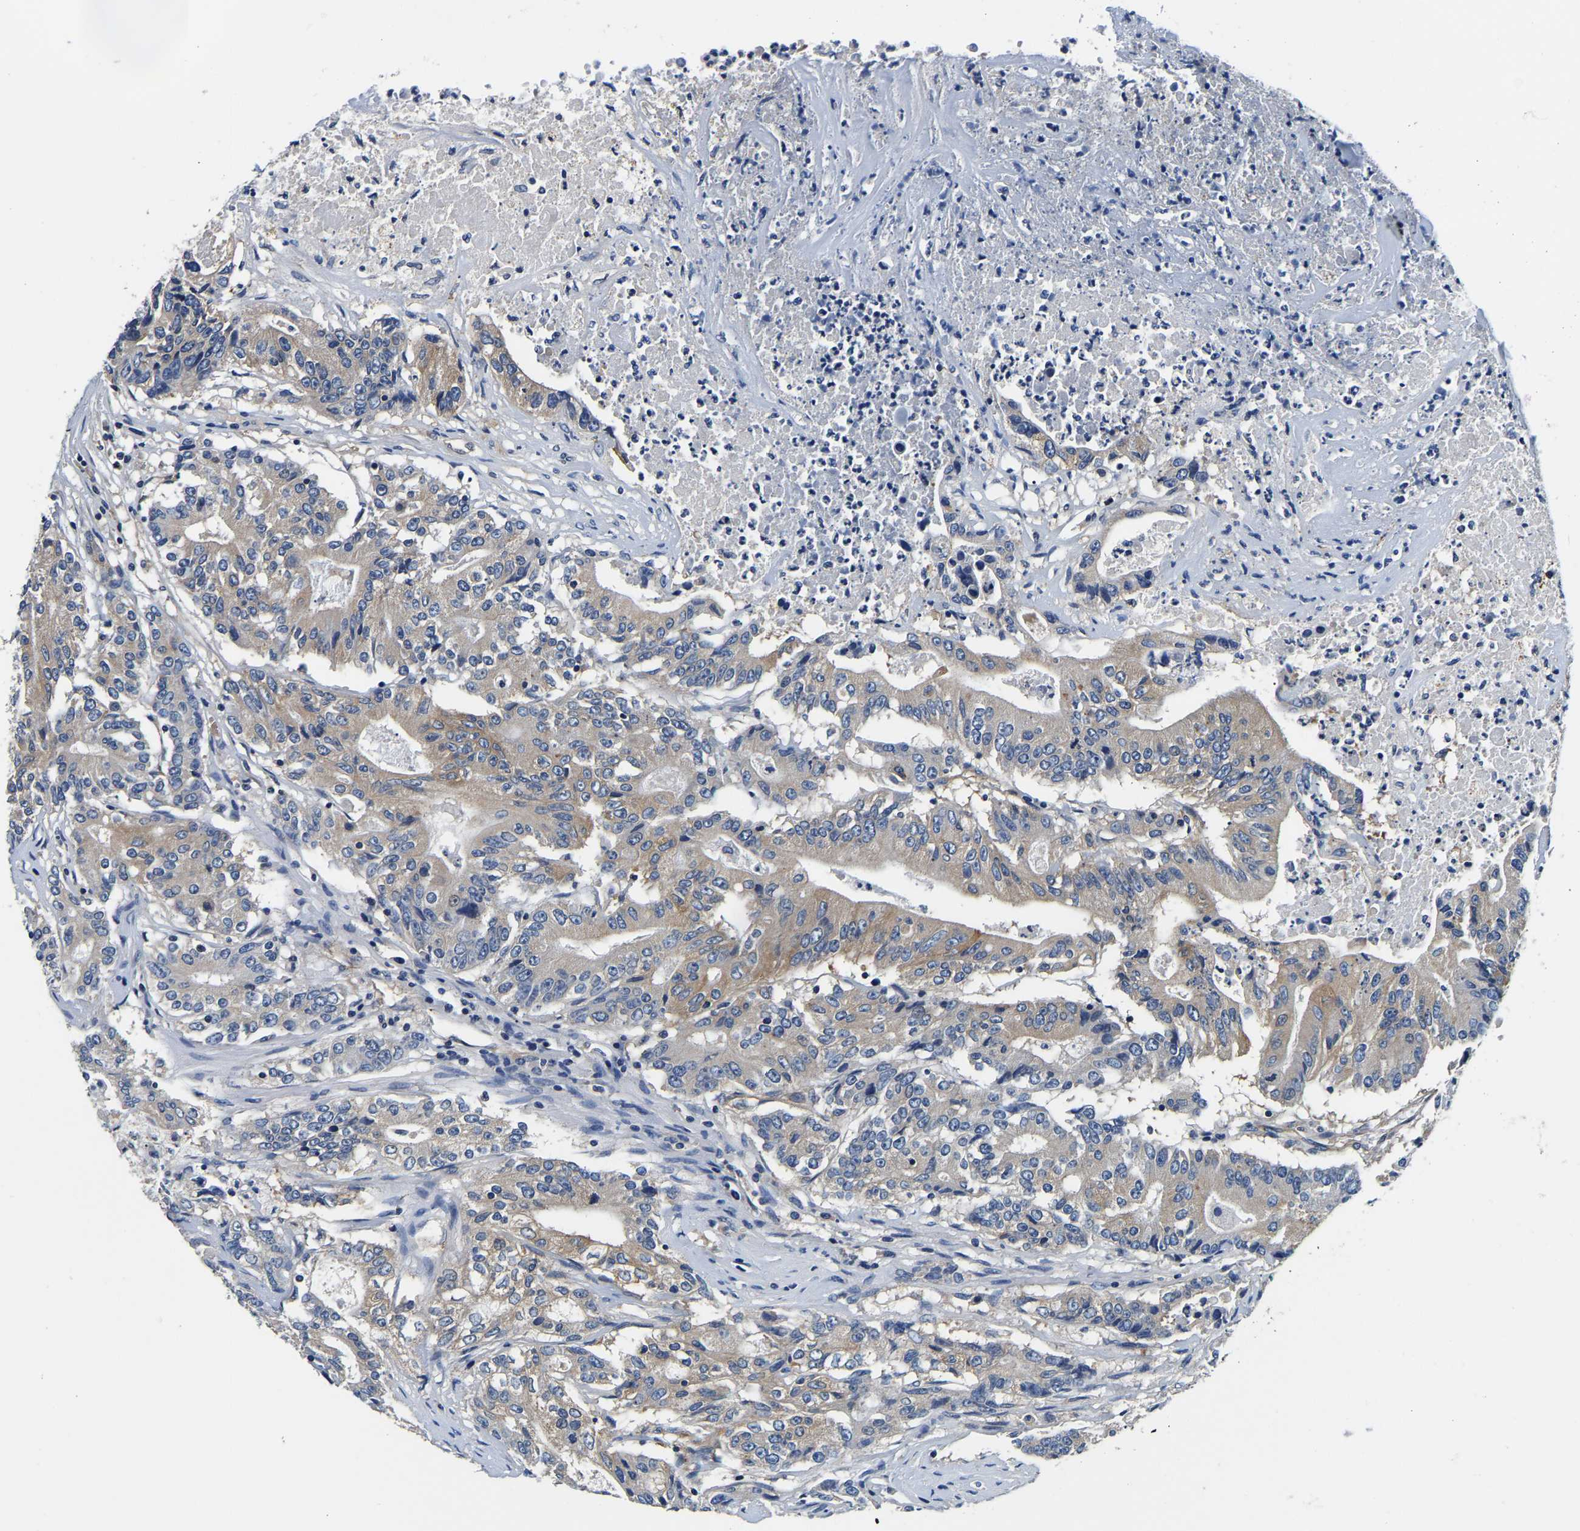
{"staining": {"intensity": "weak", "quantity": ">75%", "location": "cytoplasmic/membranous"}, "tissue": "colorectal cancer", "cell_type": "Tumor cells", "image_type": "cancer", "snomed": [{"axis": "morphology", "description": "Adenocarcinoma, NOS"}, {"axis": "topography", "description": "Colon"}], "caption": "Colorectal cancer stained with a brown dye demonstrates weak cytoplasmic/membranous positive positivity in about >75% of tumor cells.", "gene": "SH3GLB1", "patient": {"sex": "female", "age": 77}}